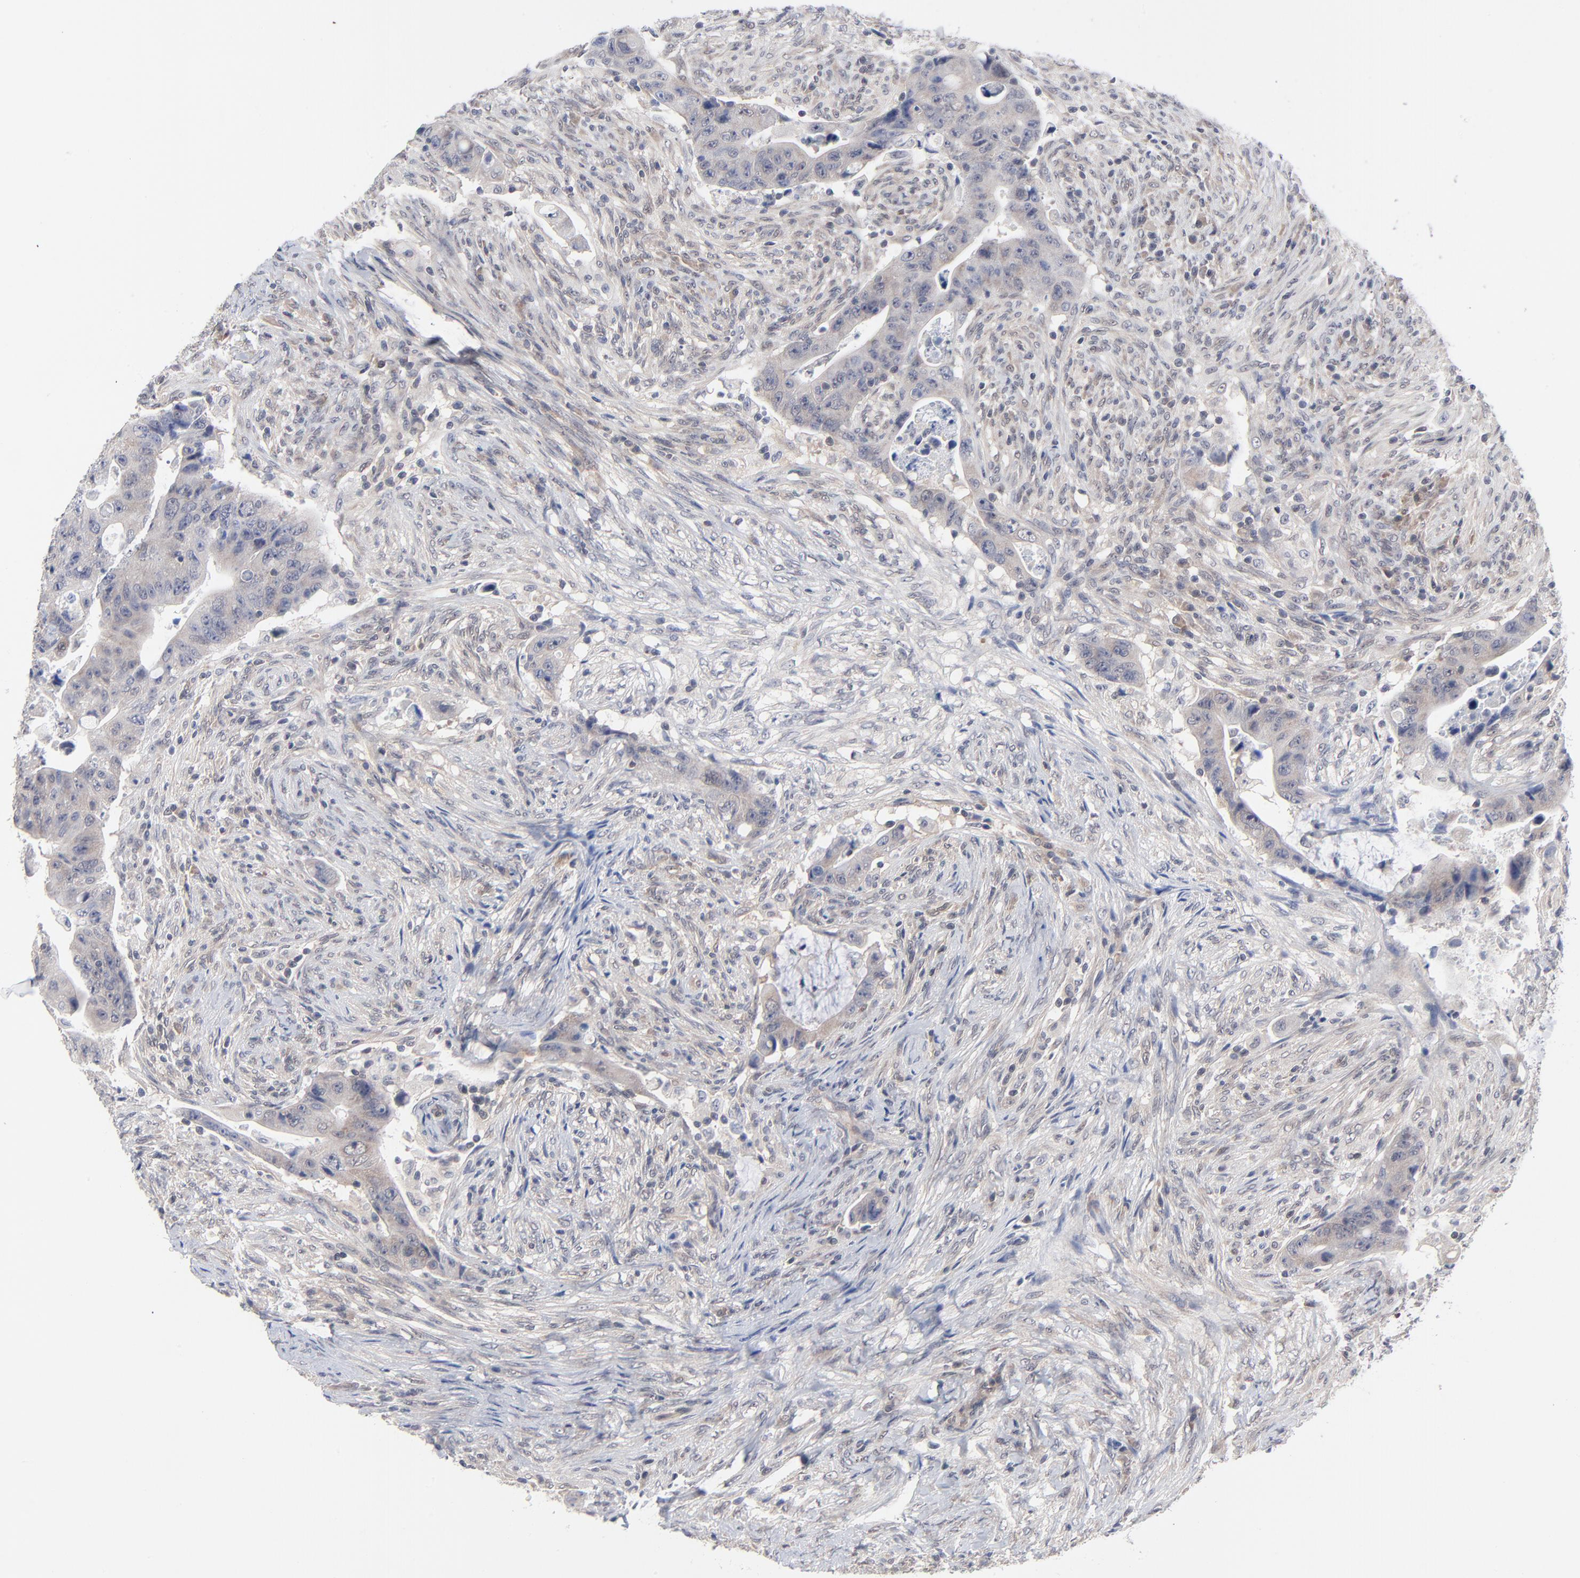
{"staining": {"intensity": "weak", "quantity": "25%-75%", "location": "cytoplasmic/membranous"}, "tissue": "colorectal cancer", "cell_type": "Tumor cells", "image_type": "cancer", "snomed": [{"axis": "morphology", "description": "Adenocarcinoma, NOS"}, {"axis": "topography", "description": "Rectum"}], "caption": "Protein expression analysis of human colorectal cancer (adenocarcinoma) reveals weak cytoplasmic/membranous expression in about 25%-75% of tumor cells.", "gene": "RPS6KB1", "patient": {"sex": "female", "age": 71}}